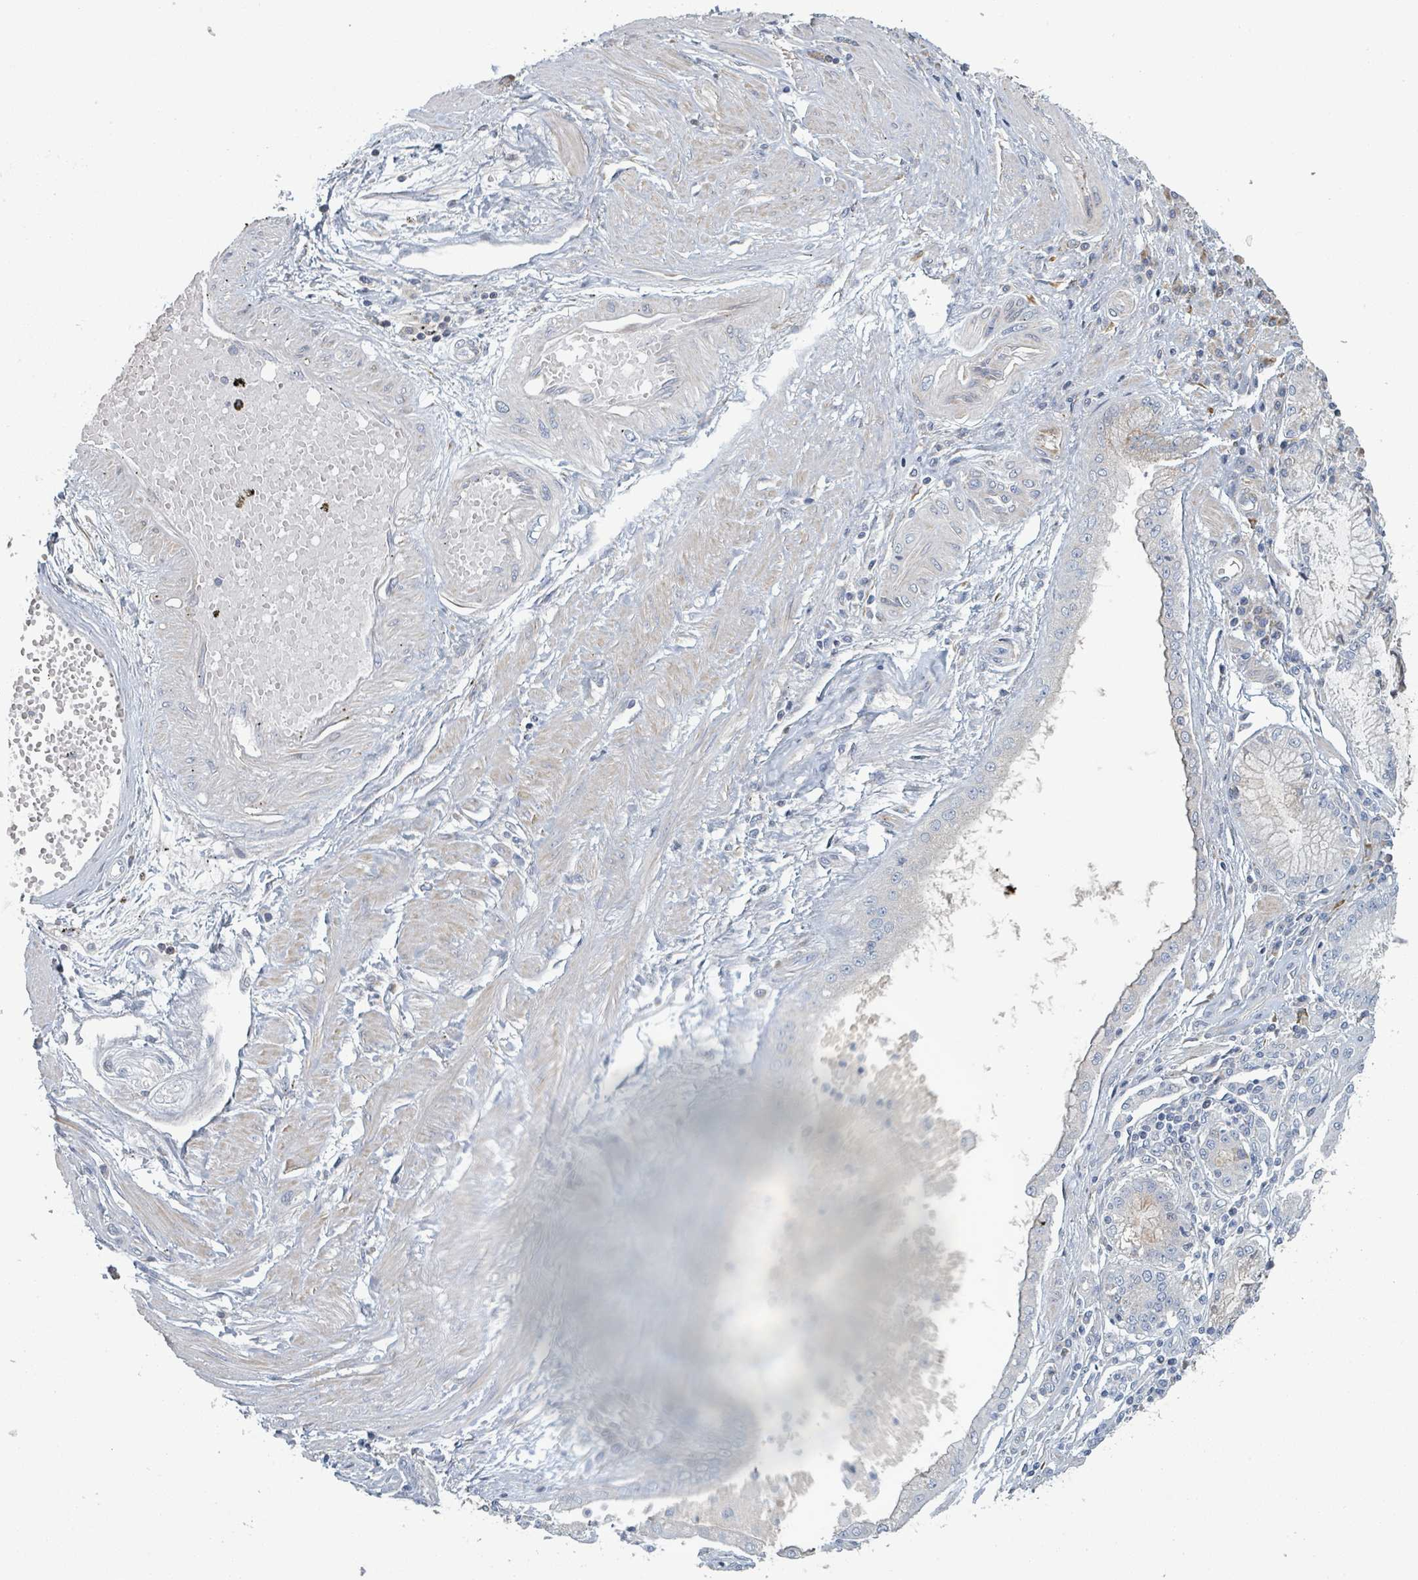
{"staining": {"intensity": "negative", "quantity": "none", "location": "none"}, "tissue": "stomach cancer", "cell_type": "Tumor cells", "image_type": "cancer", "snomed": [{"axis": "morphology", "description": "Adenocarcinoma, NOS"}, {"axis": "topography", "description": "Stomach"}], "caption": "Immunohistochemical staining of stomach cancer exhibits no significant expression in tumor cells.", "gene": "RAB33B", "patient": {"sex": "male", "age": 59}}